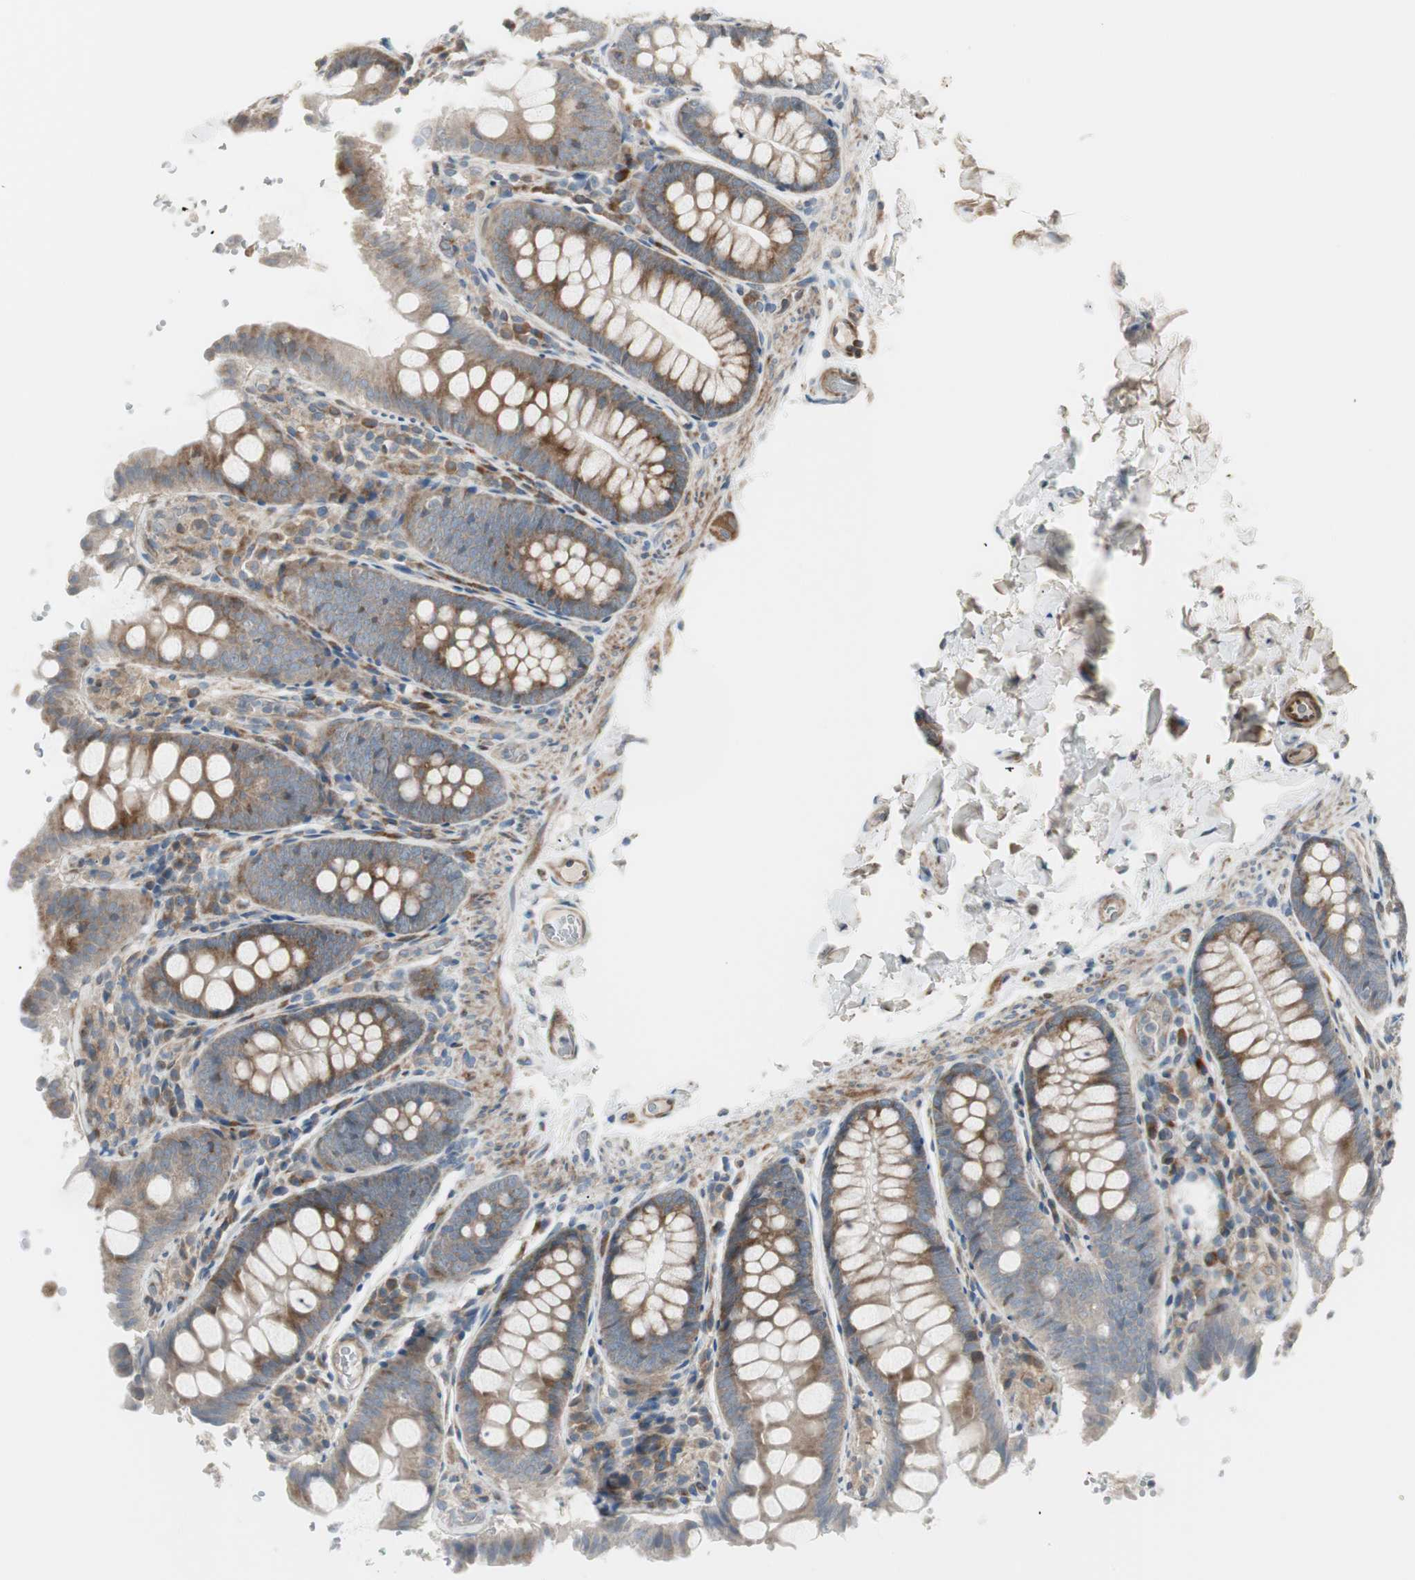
{"staining": {"intensity": "moderate", "quantity": ">75%", "location": "cytoplasmic/membranous"}, "tissue": "colon", "cell_type": "Endothelial cells", "image_type": "normal", "snomed": [{"axis": "morphology", "description": "Normal tissue, NOS"}, {"axis": "topography", "description": "Colon"}], "caption": "The histopathology image exhibits a brown stain indicating the presence of a protein in the cytoplasmic/membranous of endothelial cells in colon.", "gene": "PPP2R5E", "patient": {"sex": "female", "age": 61}}